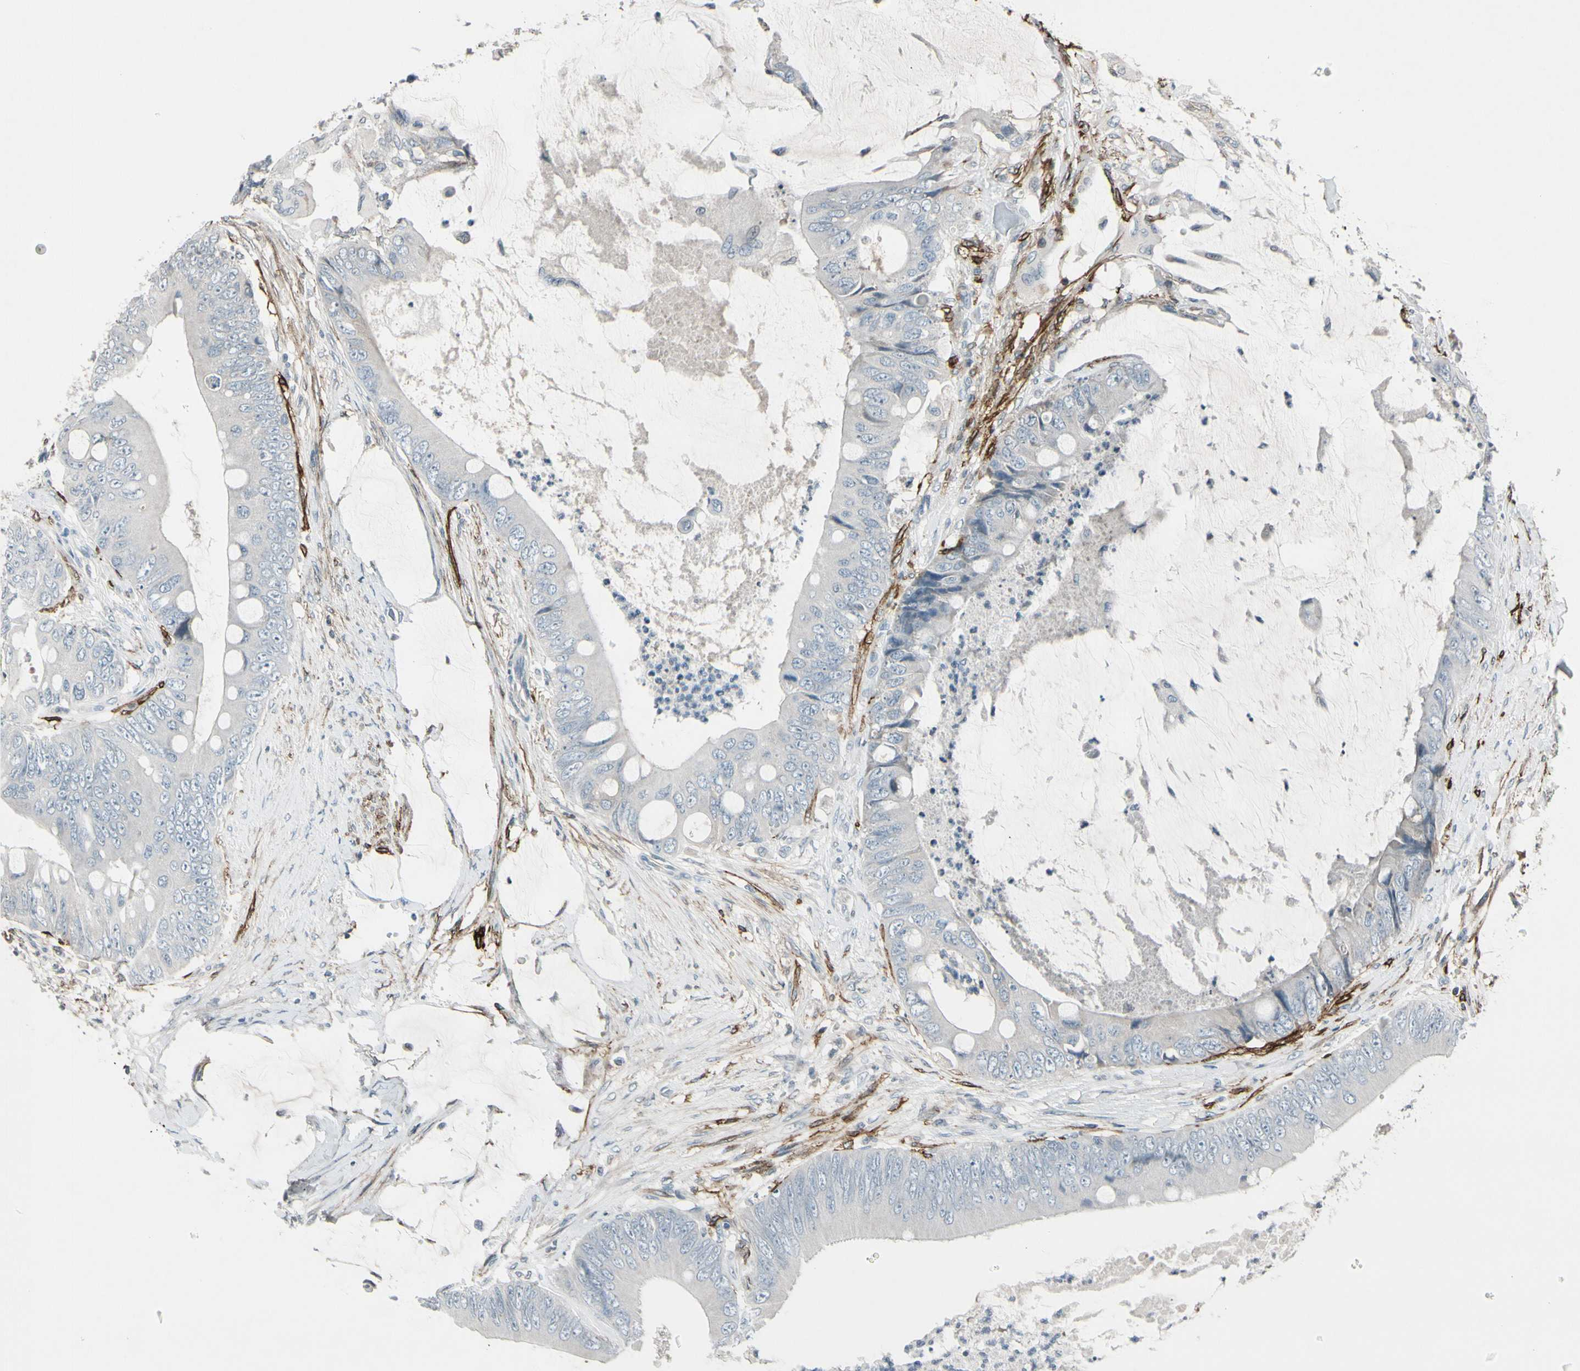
{"staining": {"intensity": "negative", "quantity": "none", "location": "none"}, "tissue": "colorectal cancer", "cell_type": "Tumor cells", "image_type": "cancer", "snomed": [{"axis": "morphology", "description": "Adenocarcinoma, NOS"}, {"axis": "topography", "description": "Rectum"}], "caption": "The photomicrograph reveals no staining of tumor cells in colorectal adenocarcinoma.", "gene": "PDPN", "patient": {"sex": "female", "age": 77}}